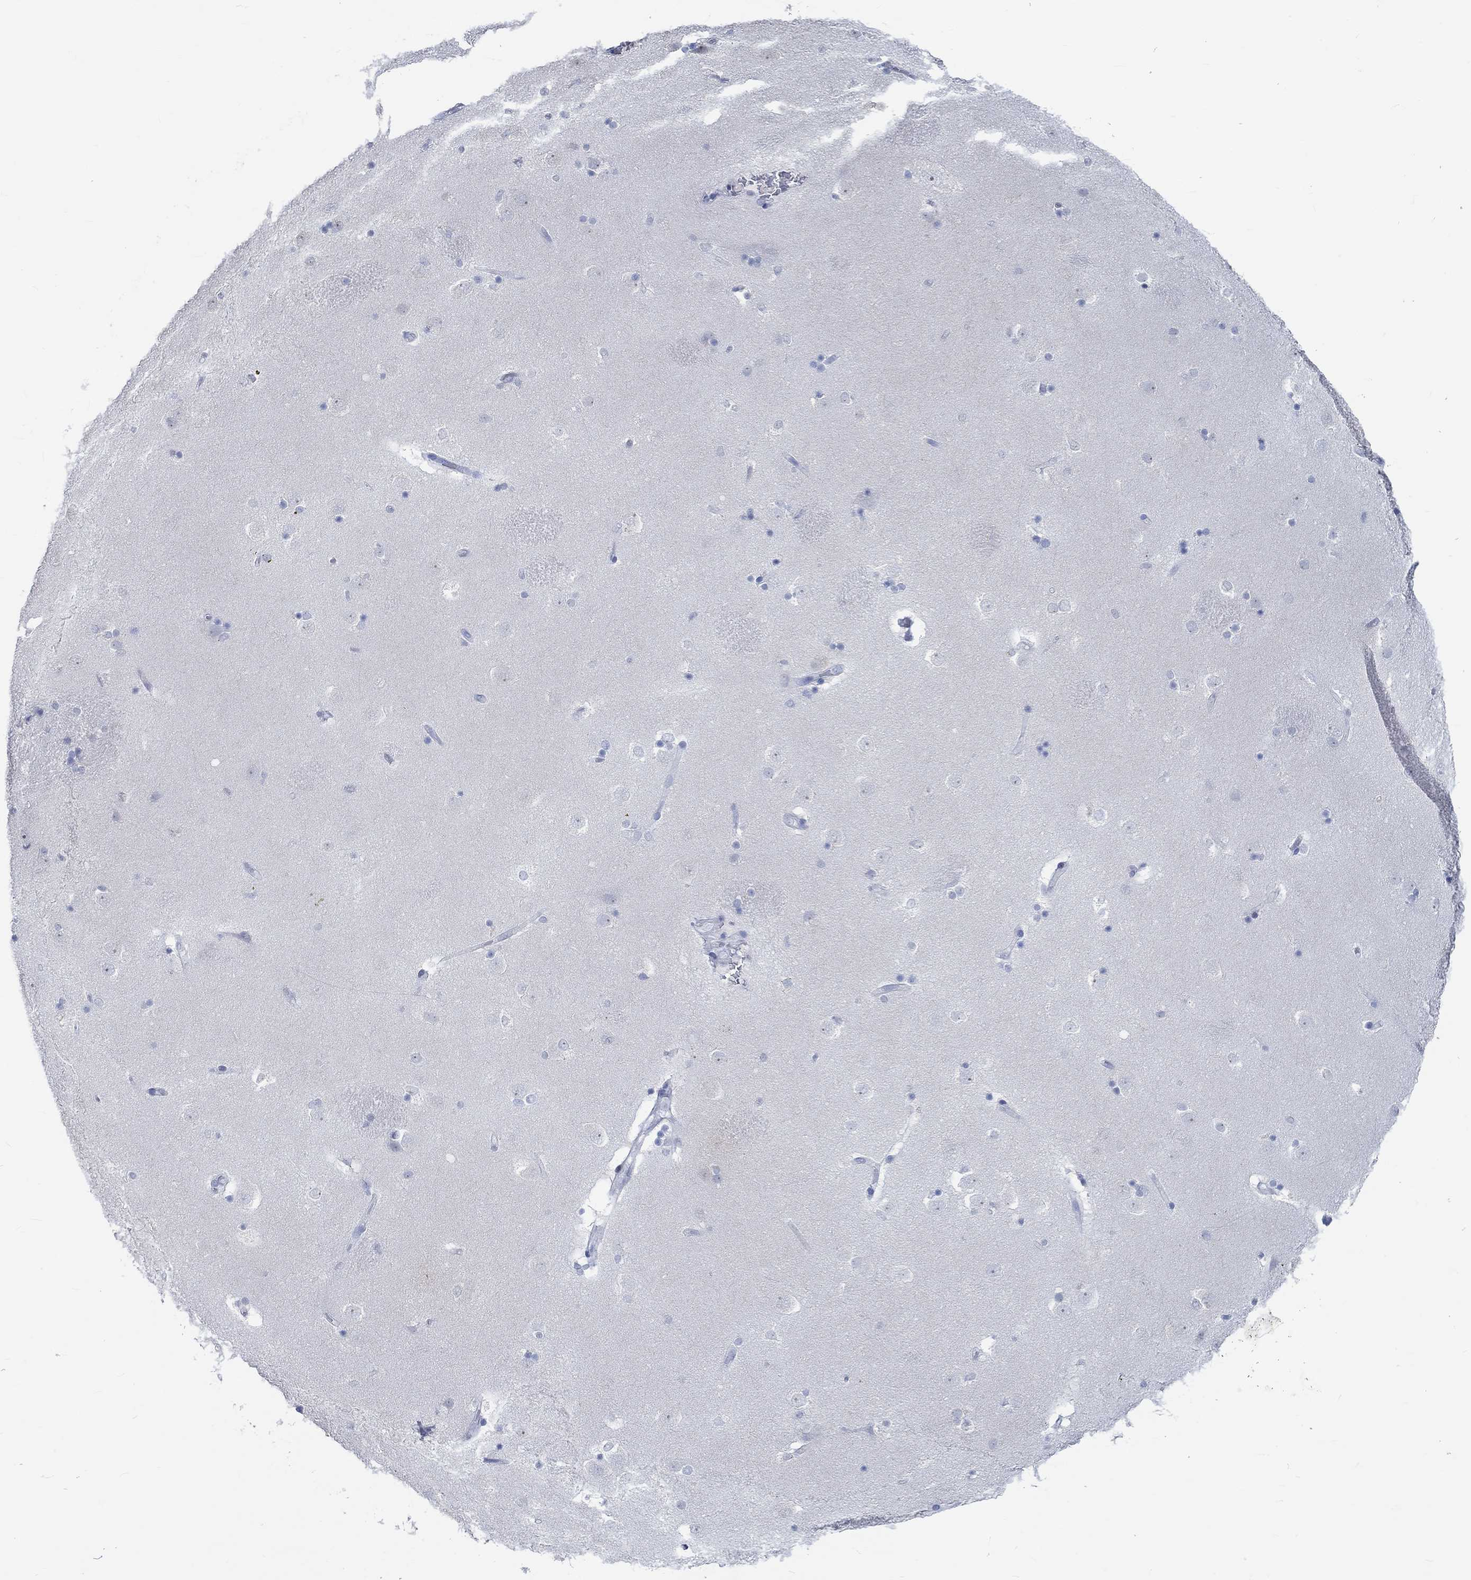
{"staining": {"intensity": "negative", "quantity": "none", "location": "none"}, "tissue": "caudate", "cell_type": "Glial cells", "image_type": "normal", "snomed": [{"axis": "morphology", "description": "Normal tissue, NOS"}, {"axis": "topography", "description": "Lateral ventricle wall"}], "caption": "This is a image of immunohistochemistry staining of benign caudate, which shows no staining in glial cells. (DAB immunohistochemistry with hematoxylin counter stain).", "gene": "C4orf47", "patient": {"sex": "male", "age": 51}}